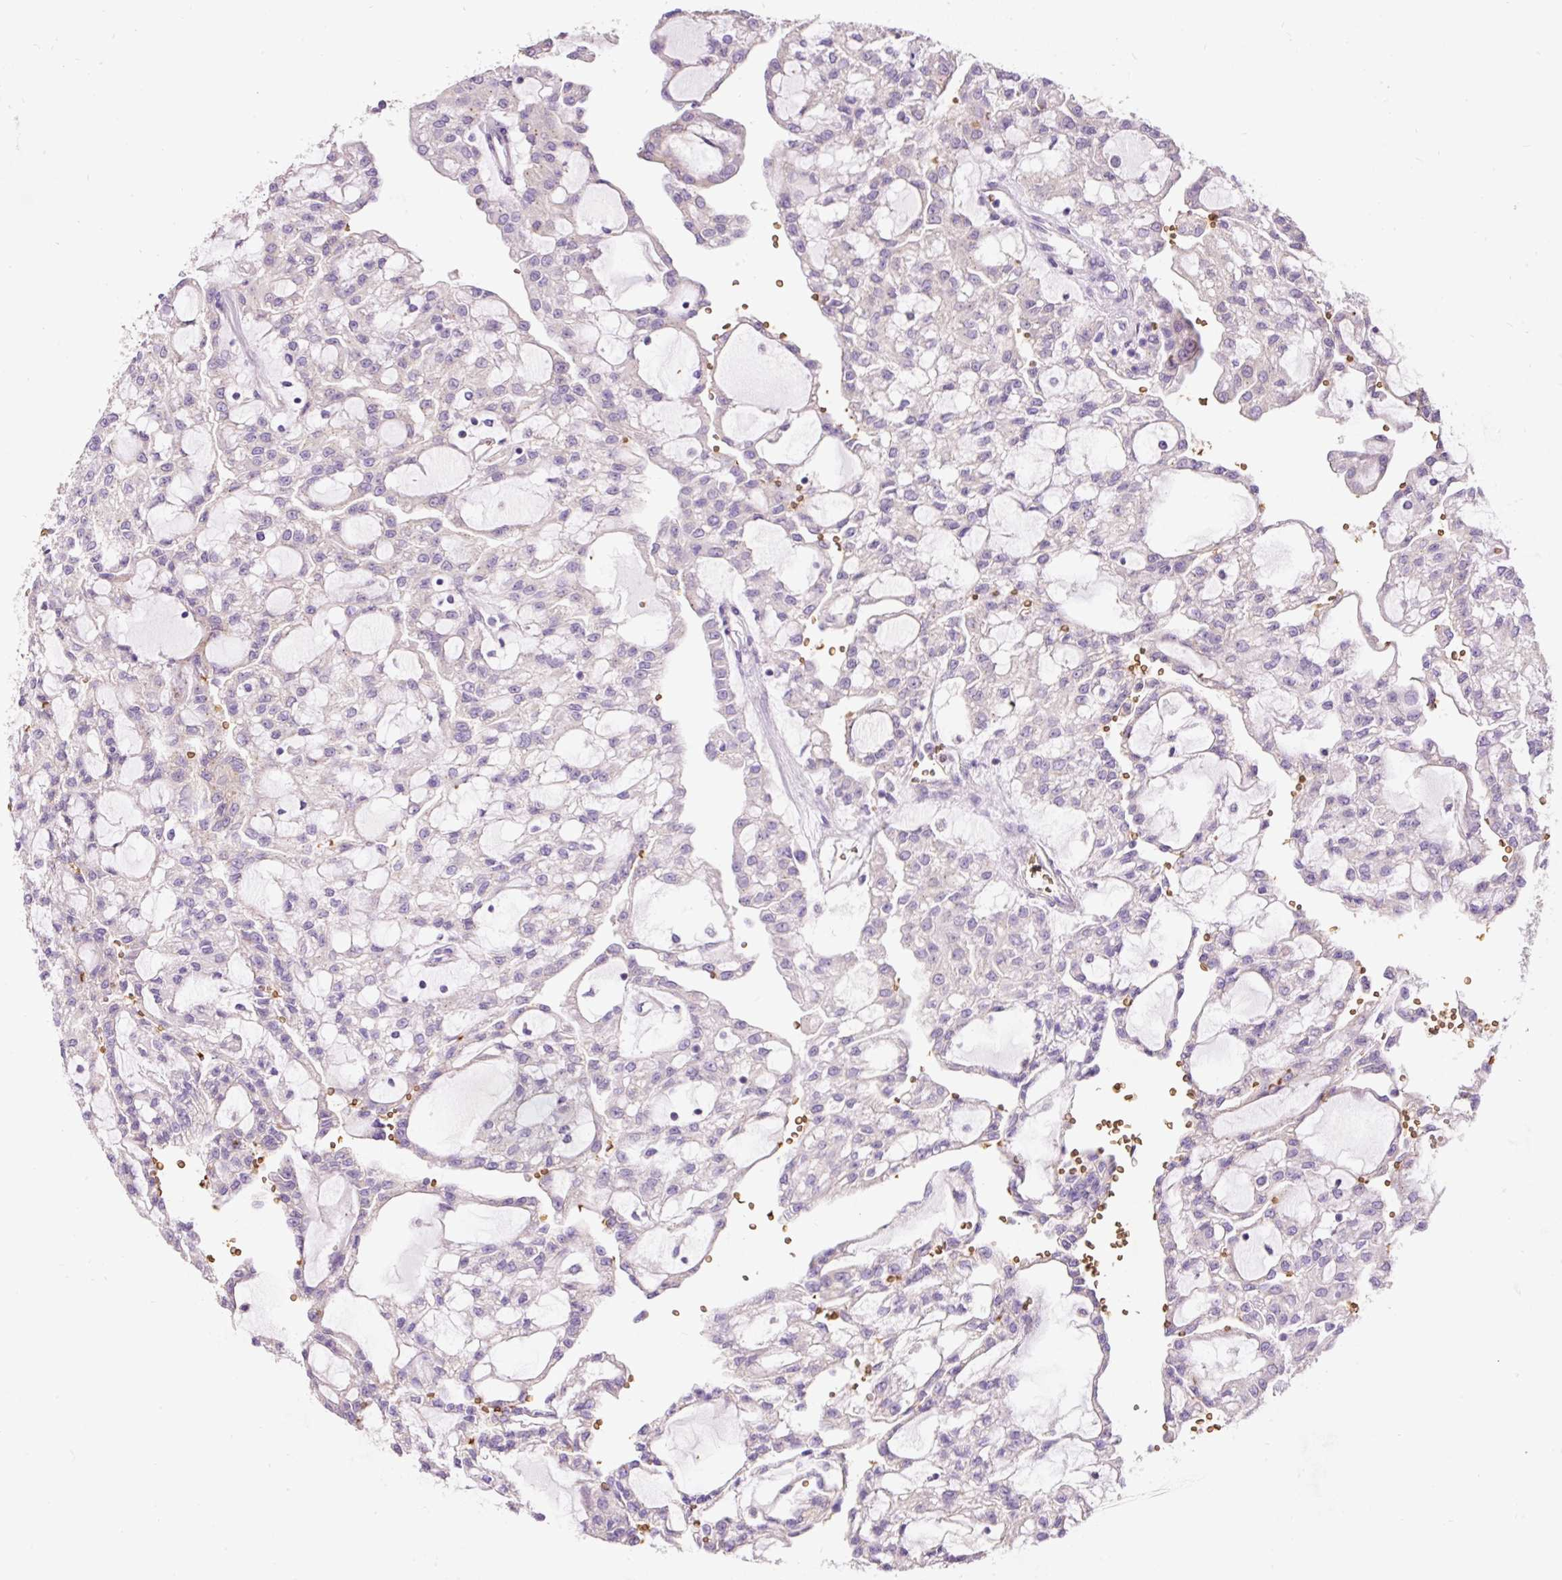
{"staining": {"intensity": "negative", "quantity": "none", "location": "none"}, "tissue": "renal cancer", "cell_type": "Tumor cells", "image_type": "cancer", "snomed": [{"axis": "morphology", "description": "Adenocarcinoma, NOS"}, {"axis": "topography", "description": "Kidney"}], "caption": "IHC of human renal cancer (adenocarcinoma) exhibits no staining in tumor cells.", "gene": "PRRC2A", "patient": {"sex": "male", "age": 63}}